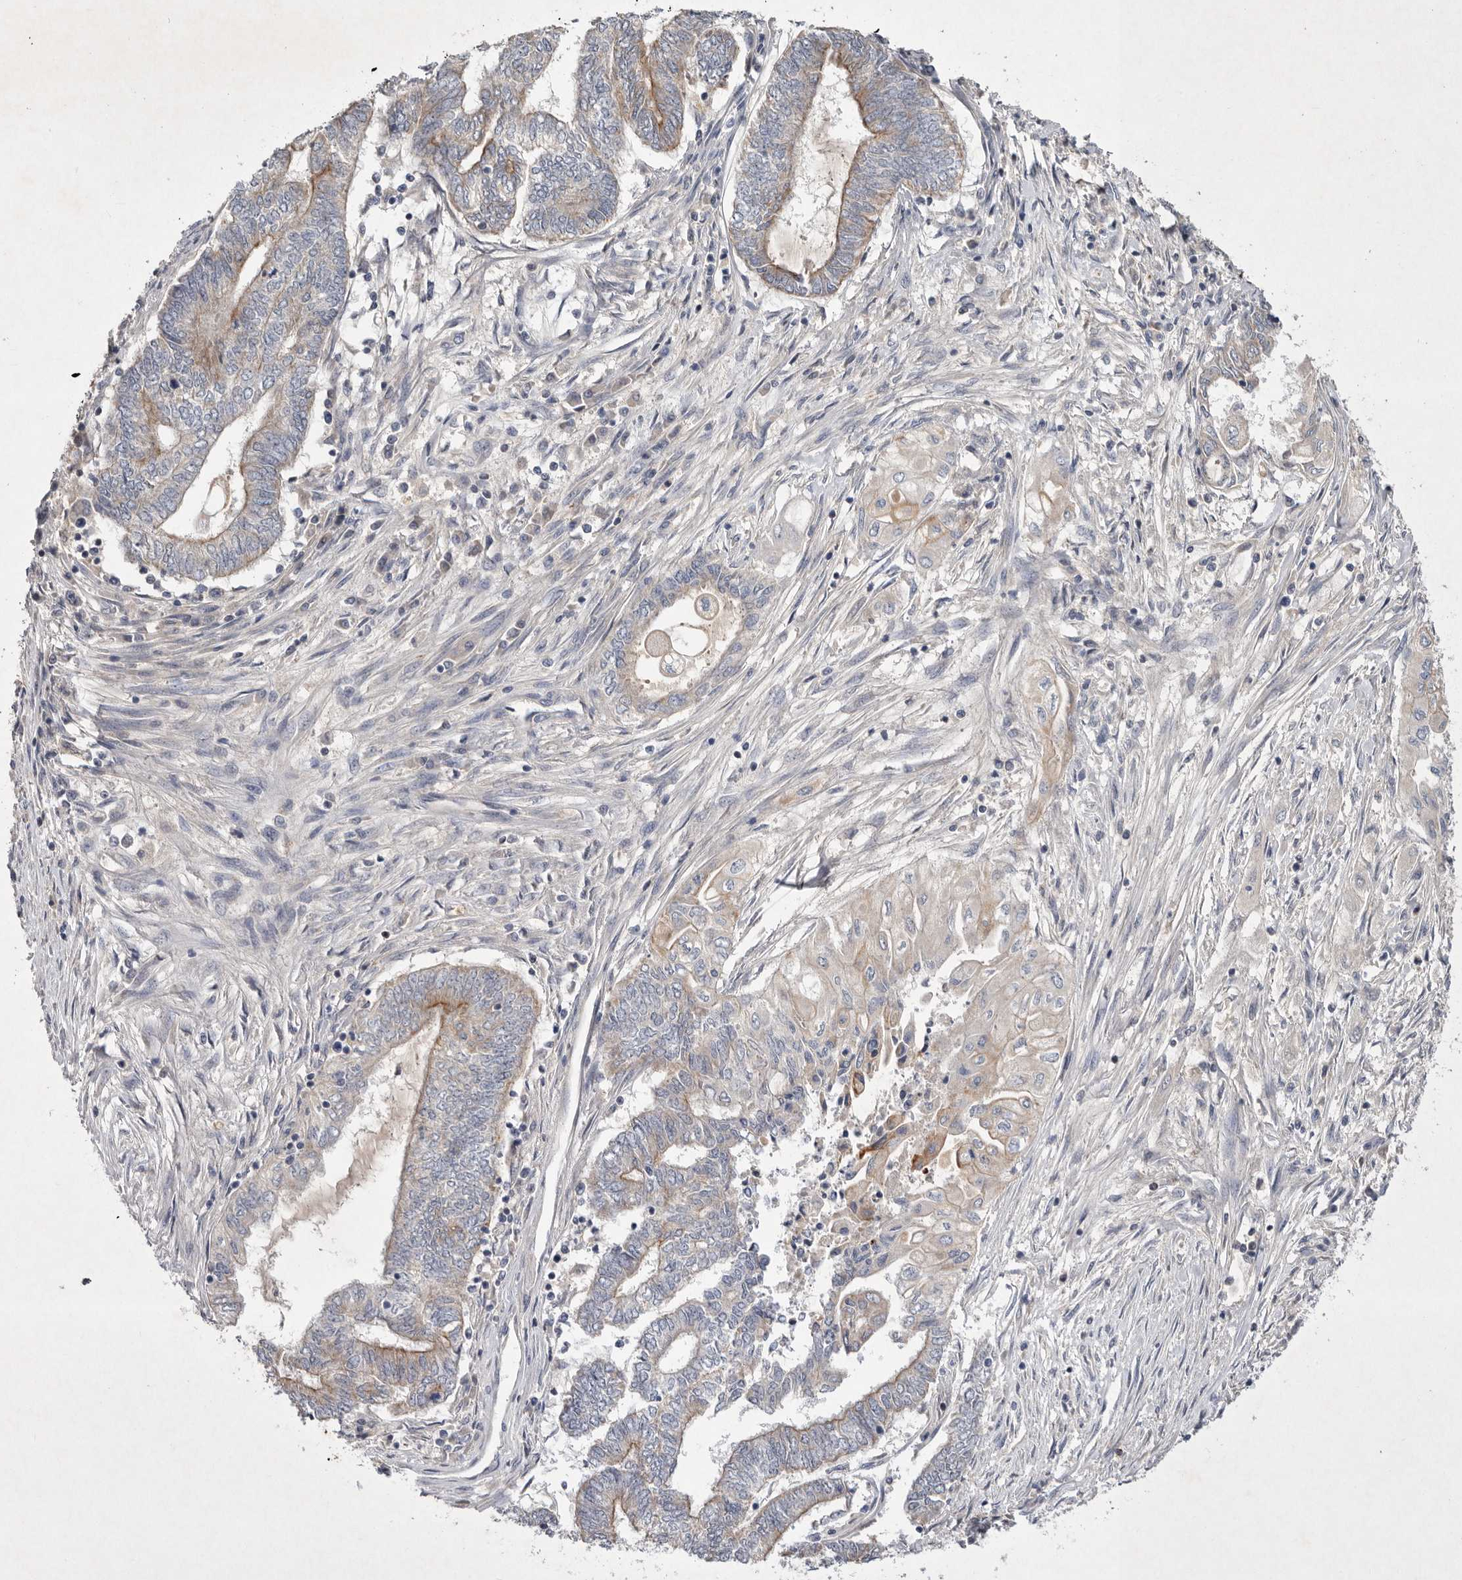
{"staining": {"intensity": "weak", "quantity": "<25%", "location": "cytoplasmic/membranous"}, "tissue": "endometrial cancer", "cell_type": "Tumor cells", "image_type": "cancer", "snomed": [{"axis": "morphology", "description": "Adenocarcinoma, NOS"}, {"axis": "topography", "description": "Uterus"}, {"axis": "topography", "description": "Endometrium"}], "caption": "Immunohistochemical staining of adenocarcinoma (endometrial) reveals no significant positivity in tumor cells. Nuclei are stained in blue.", "gene": "TNFSF14", "patient": {"sex": "female", "age": 70}}